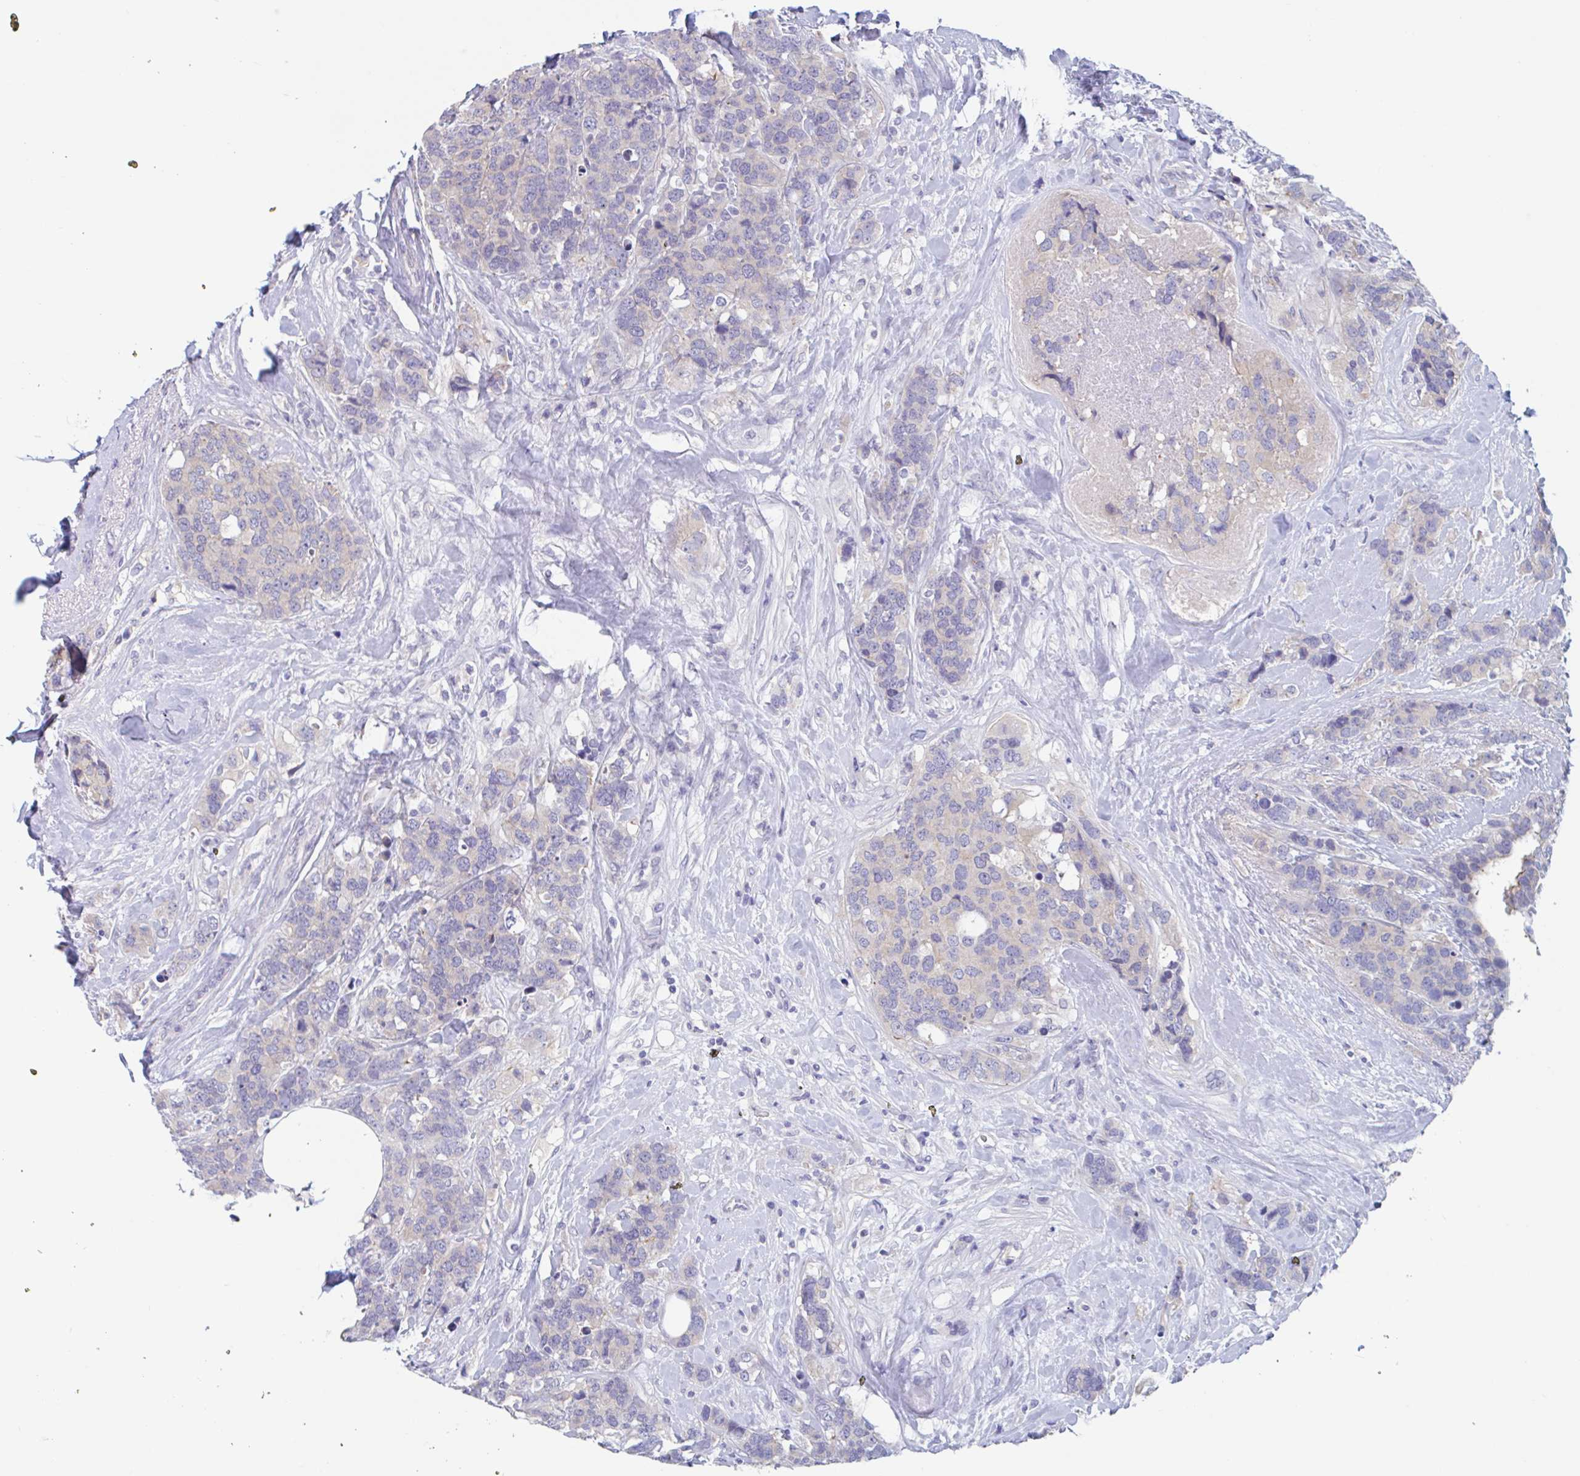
{"staining": {"intensity": "negative", "quantity": "none", "location": "none"}, "tissue": "breast cancer", "cell_type": "Tumor cells", "image_type": "cancer", "snomed": [{"axis": "morphology", "description": "Lobular carcinoma"}, {"axis": "topography", "description": "Breast"}], "caption": "The IHC micrograph has no significant expression in tumor cells of breast cancer tissue. The staining is performed using DAB brown chromogen with nuclei counter-stained in using hematoxylin.", "gene": "UNKL", "patient": {"sex": "female", "age": 59}}